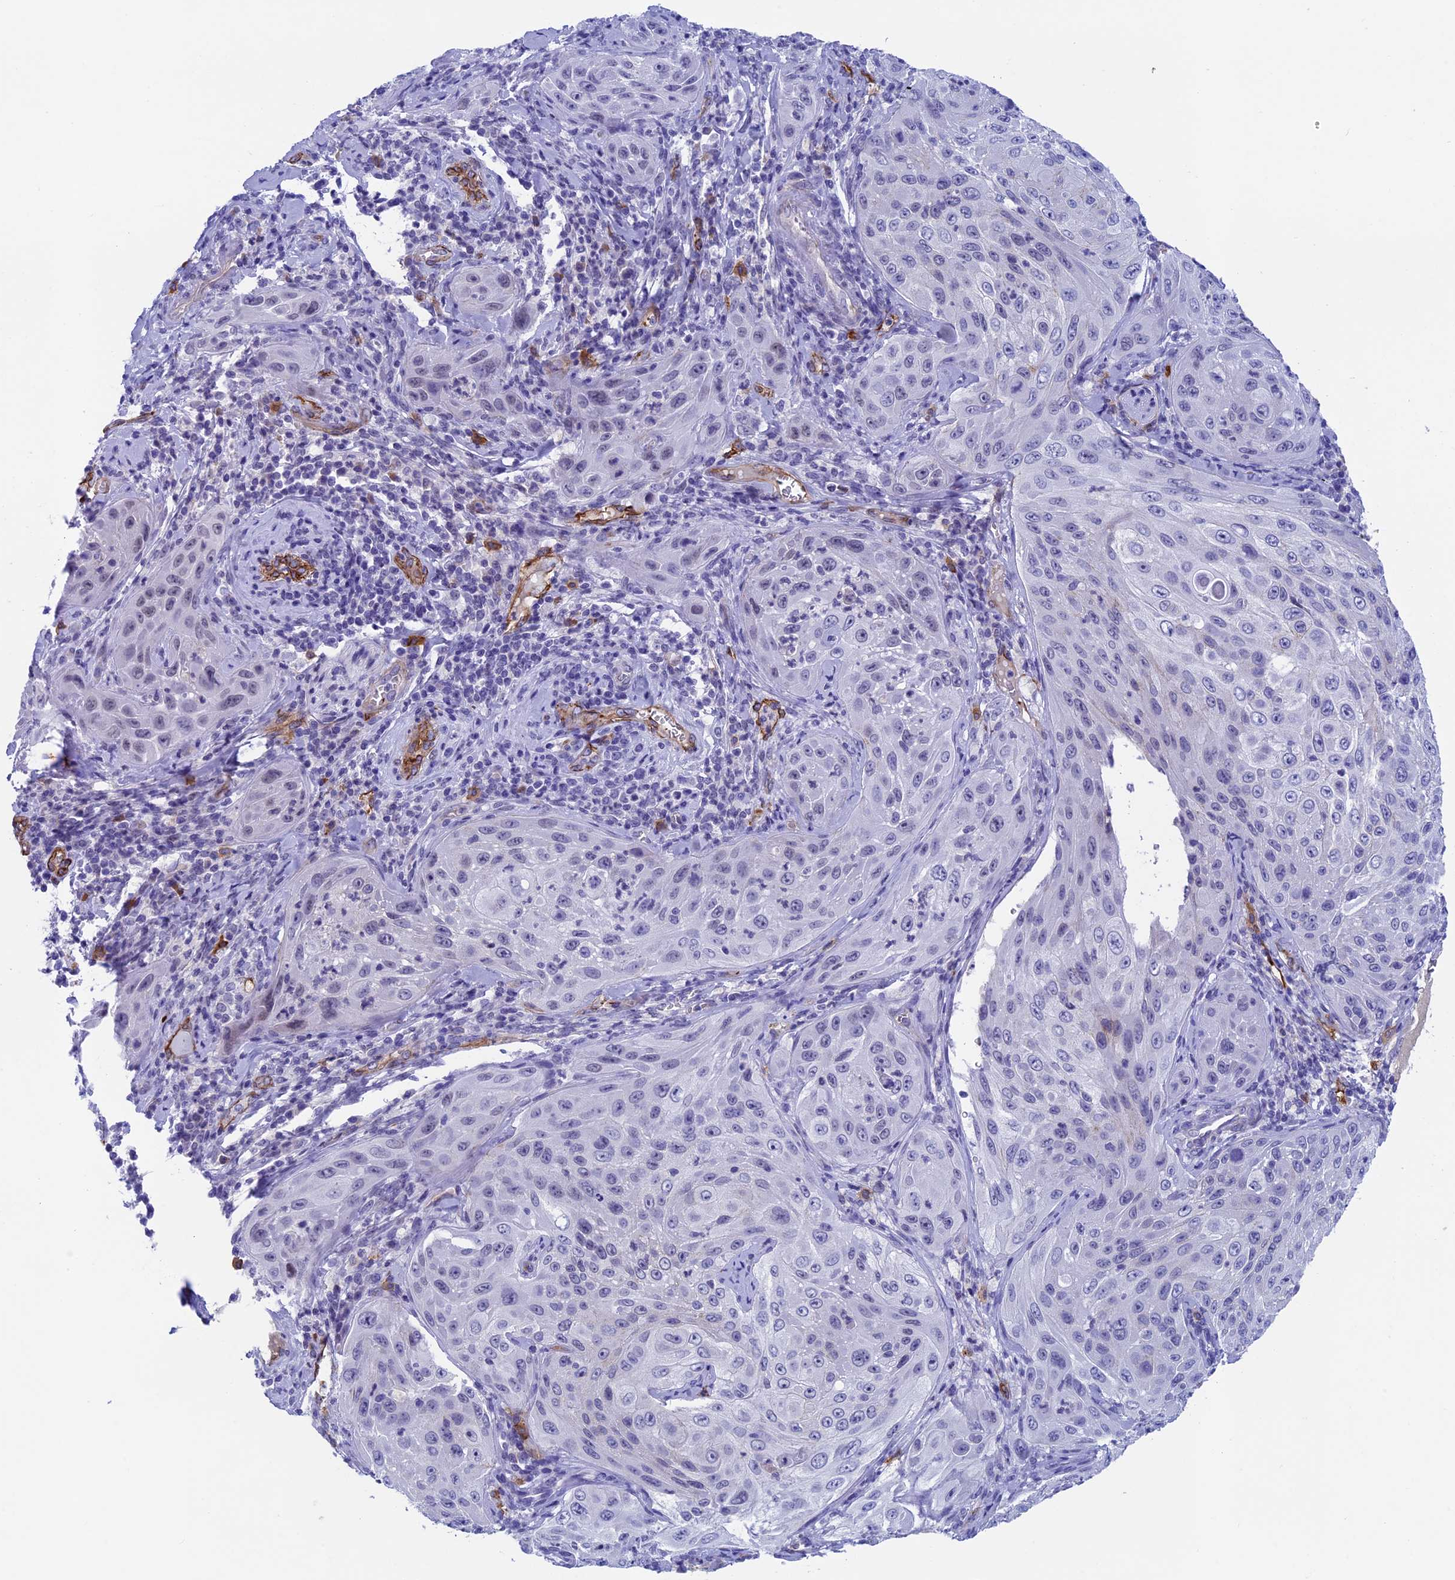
{"staining": {"intensity": "negative", "quantity": "none", "location": "none"}, "tissue": "cervical cancer", "cell_type": "Tumor cells", "image_type": "cancer", "snomed": [{"axis": "morphology", "description": "Squamous cell carcinoma, NOS"}, {"axis": "topography", "description": "Cervix"}], "caption": "This is a photomicrograph of immunohistochemistry (IHC) staining of cervical cancer, which shows no positivity in tumor cells. (DAB immunohistochemistry (IHC), high magnification).", "gene": "INSYN1", "patient": {"sex": "female", "age": 42}}